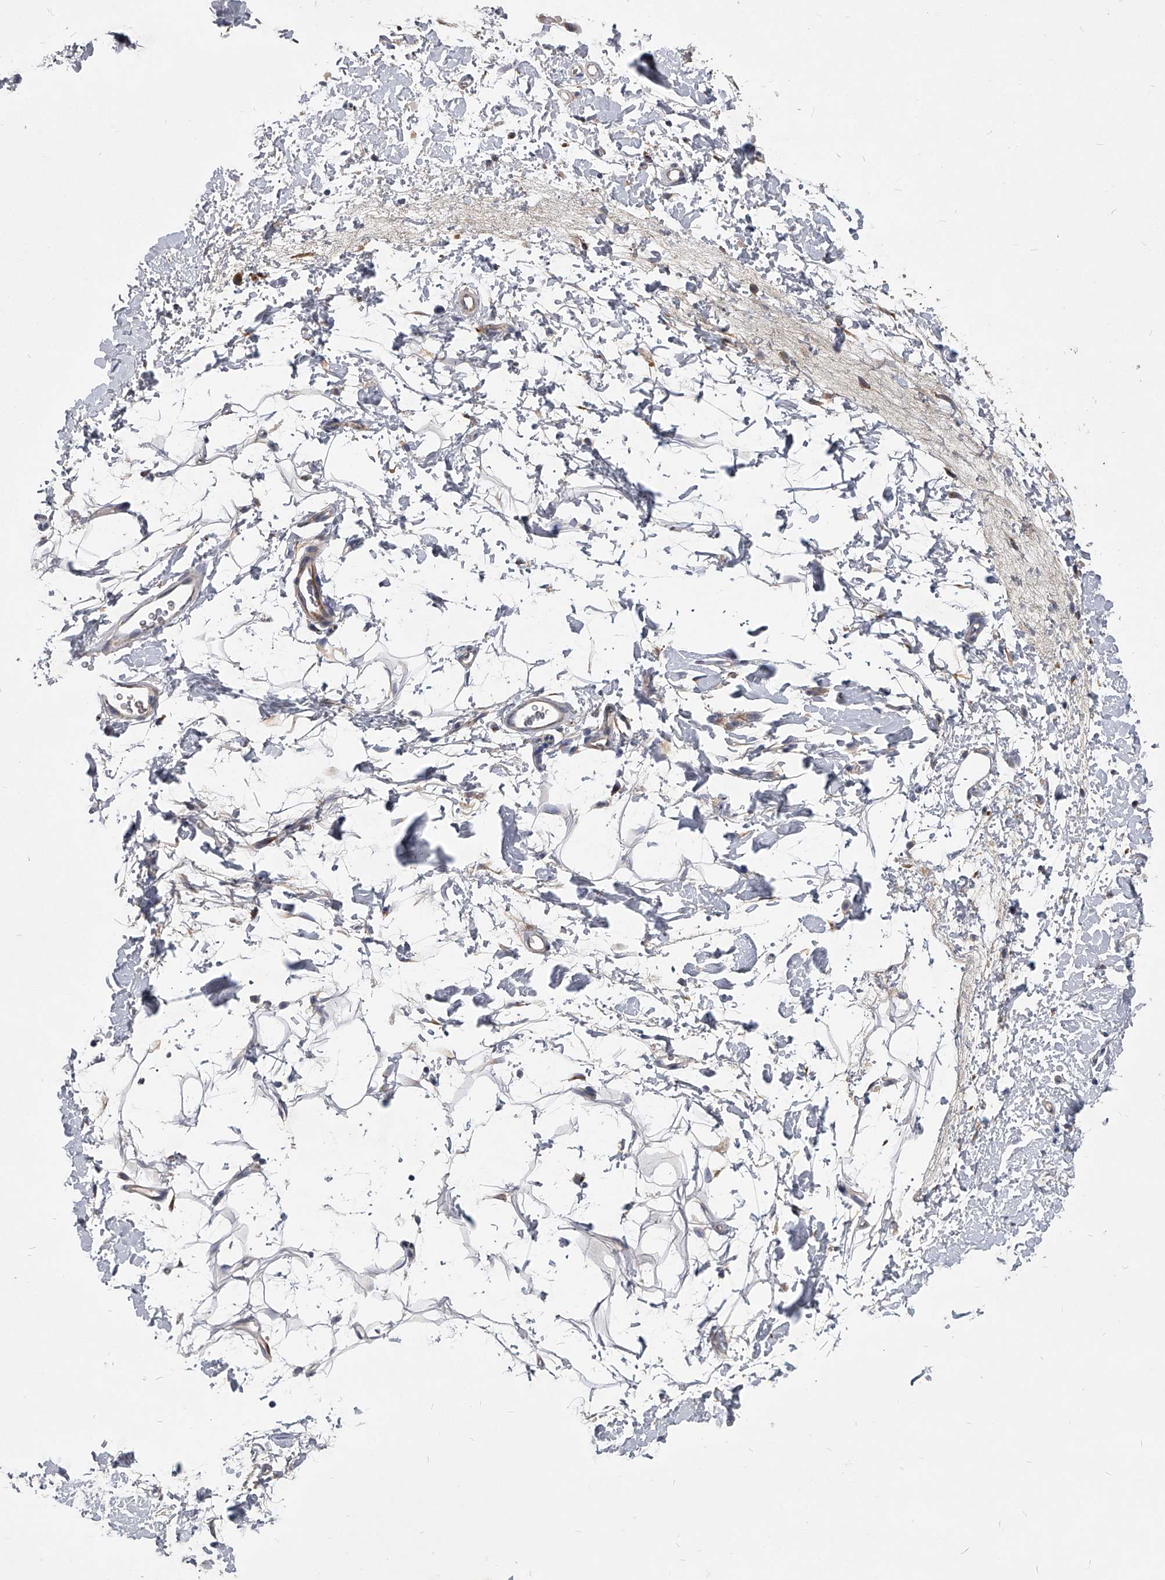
{"staining": {"intensity": "negative", "quantity": "none", "location": "none"}, "tissue": "adipose tissue", "cell_type": "Adipocytes", "image_type": "normal", "snomed": [{"axis": "morphology", "description": "Normal tissue, NOS"}, {"axis": "morphology", "description": "Adenocarcinoma, NOS"}, {"axis": "topography", "description": "Pancreas"}, {"axis": "topography", "description": "Peripheral nerve tissue"}], "caption": "A high-resolution photomicrograph shows immunohistochemistry (IHC) staining of unremarkable adipose tissue, which displays no significant expression in adipocytes. (Immunohistochemistry (ihc), brightfield microscopy, high magnification).", "gene": "CCR4", "patient": {"sex": "male", "age": 59}}